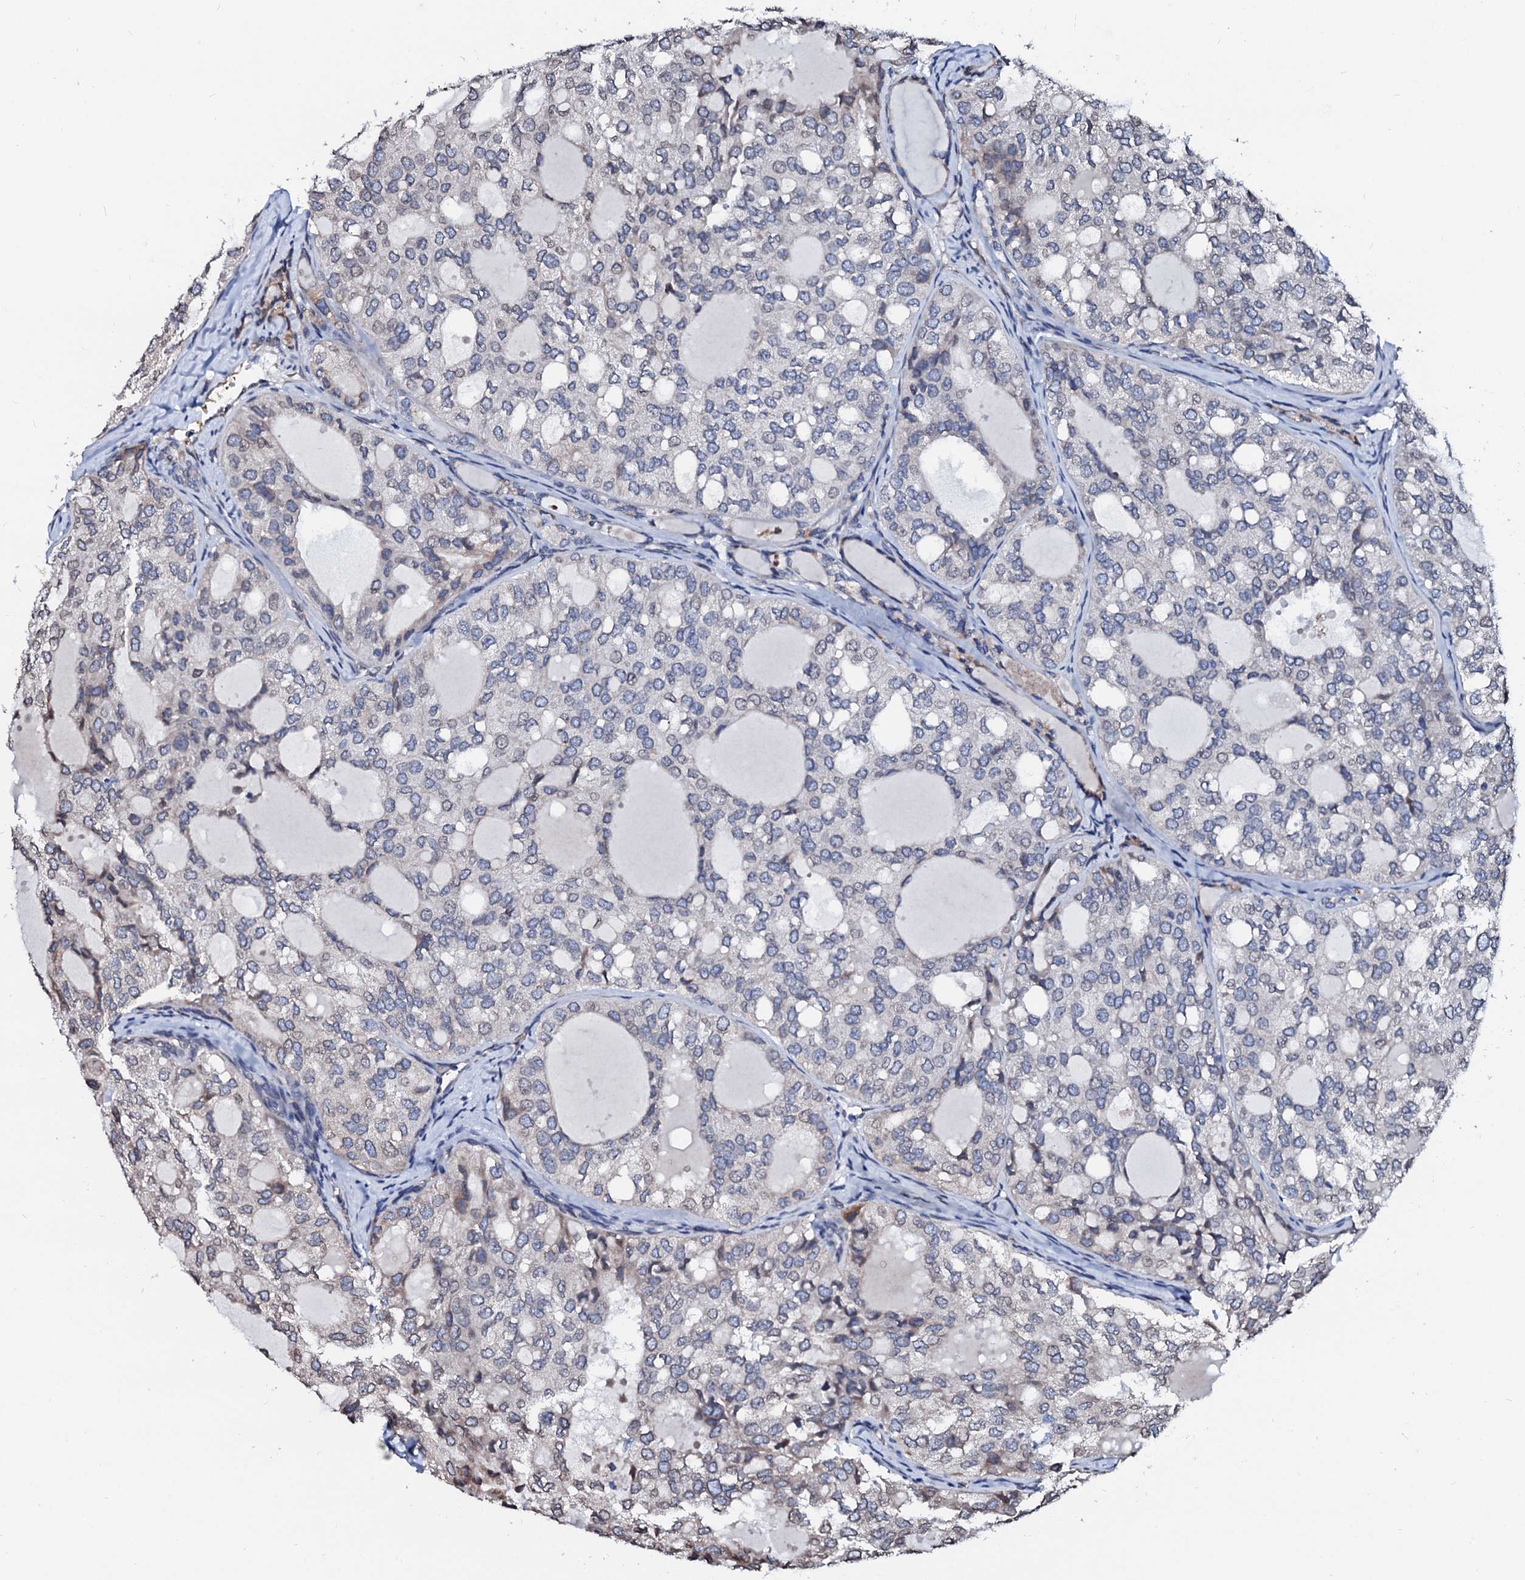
{"staining": {"intensity": "negative", "quantity": "none", "location": "none"}, "tissue": "thyroid cancer", "cell_type": "Tumor cells", "image_type": "cancer", "snomed": [{"axis": "morphology", "description": "Follicular adenoma carcinoma, NOS"}, {"axis": "topography", "description": "Thyroid gland"}], "caption": "Human thyroid cancer (follicular adenoma carcinoma) stained for a protein using immunohistochemistry reveals no positivity in tumor cells.", "gene": "NRP2", "patient": {"sex": "male", "age": 75}}